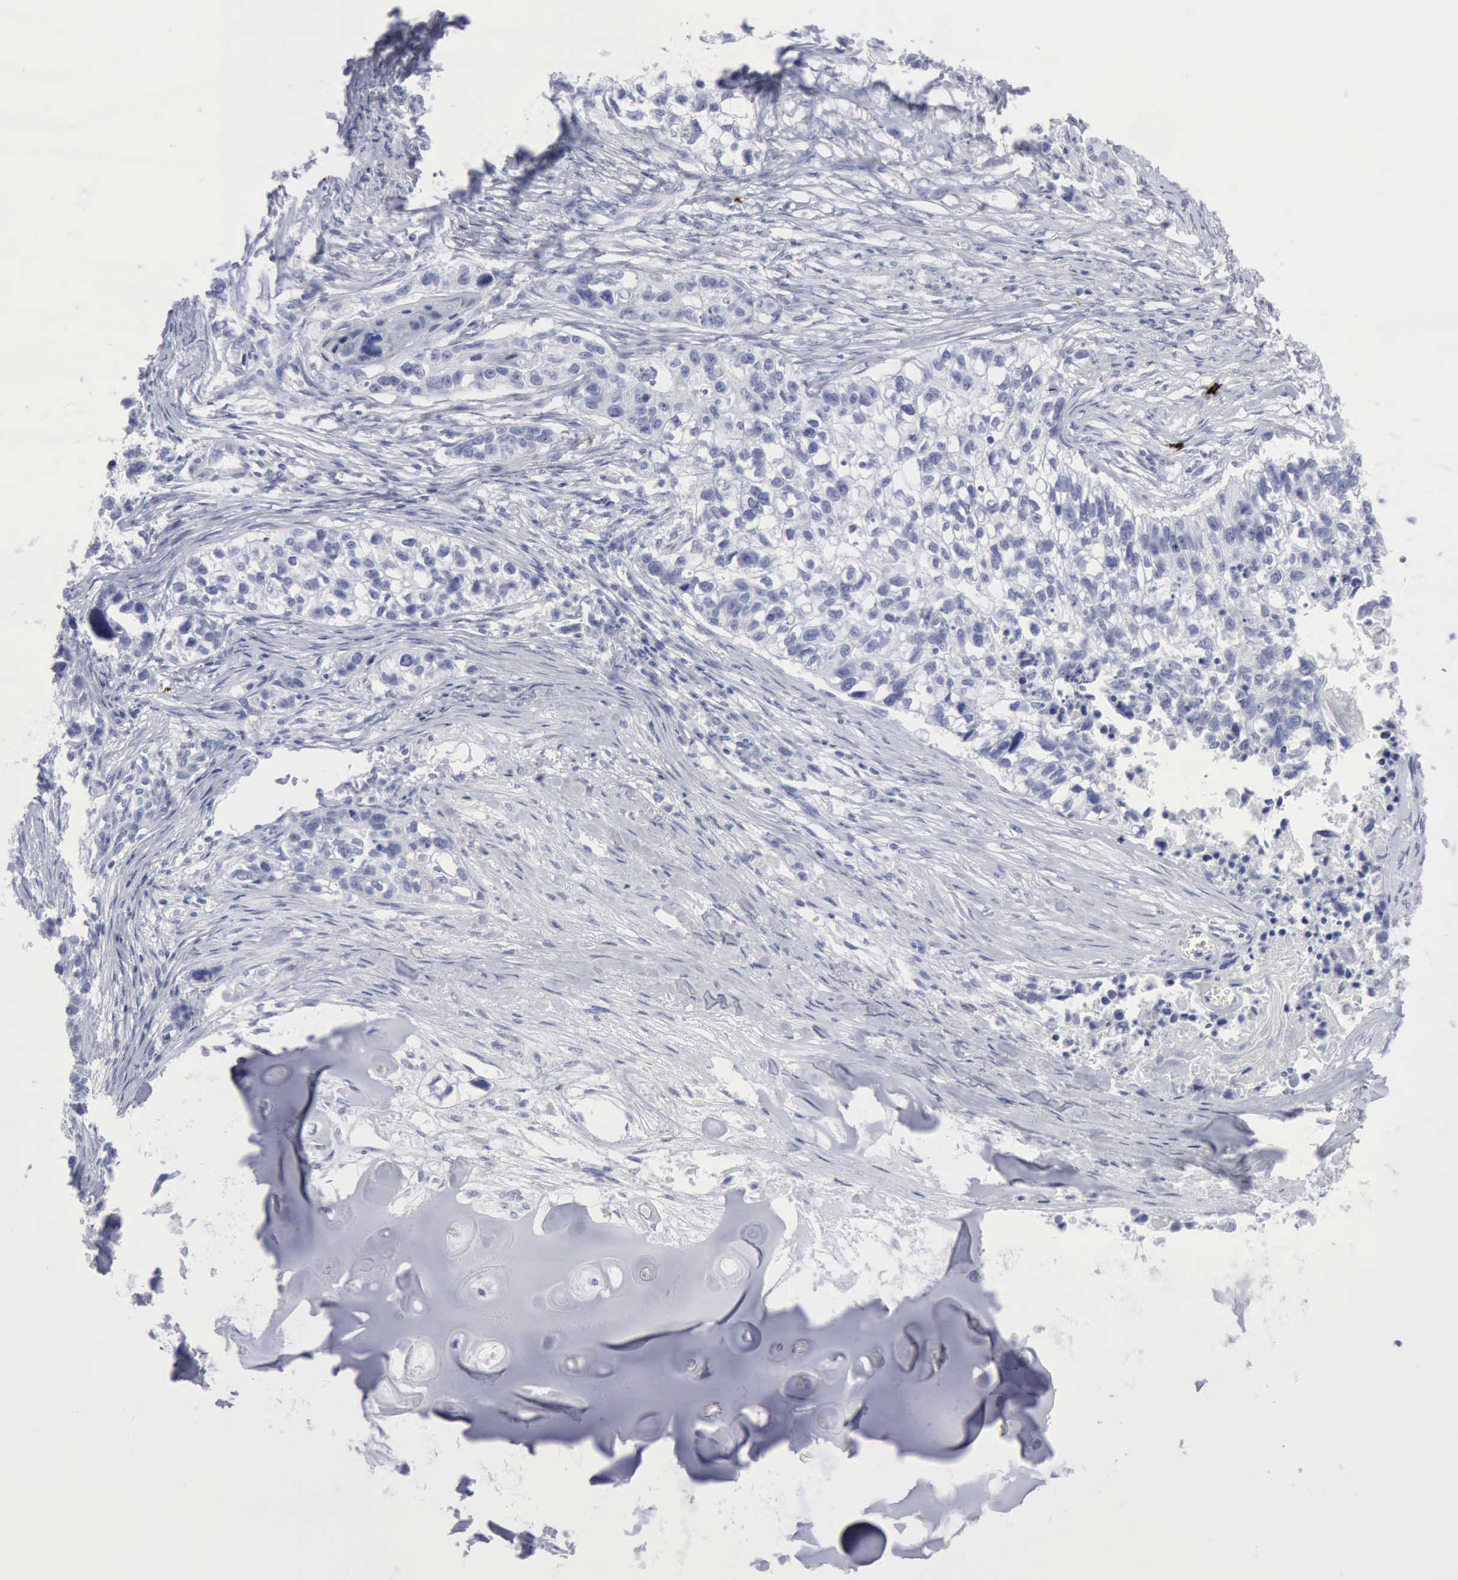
{"staining": {"intensity": "negative", "quantity": "none", "location": "none"}, "tissue": "lung cancer", "cell_type": "Tumor cells", "image_type": "cancer", "snomed": [{"axis": "morphology", "description": "Squamous cell carcinoma, NOS"}, {"axis": "topography", "description": "Lymph node"}, {"axis": "topography", "description": "Lung"}], "caption": "A high-resolution photomicrograph shows immunohistochemistry staining of lung cancer, which demonstrates no significant expression in tumor cells.", "gene": "CMA1", "patient": {"sex": "male", "age": 74}}